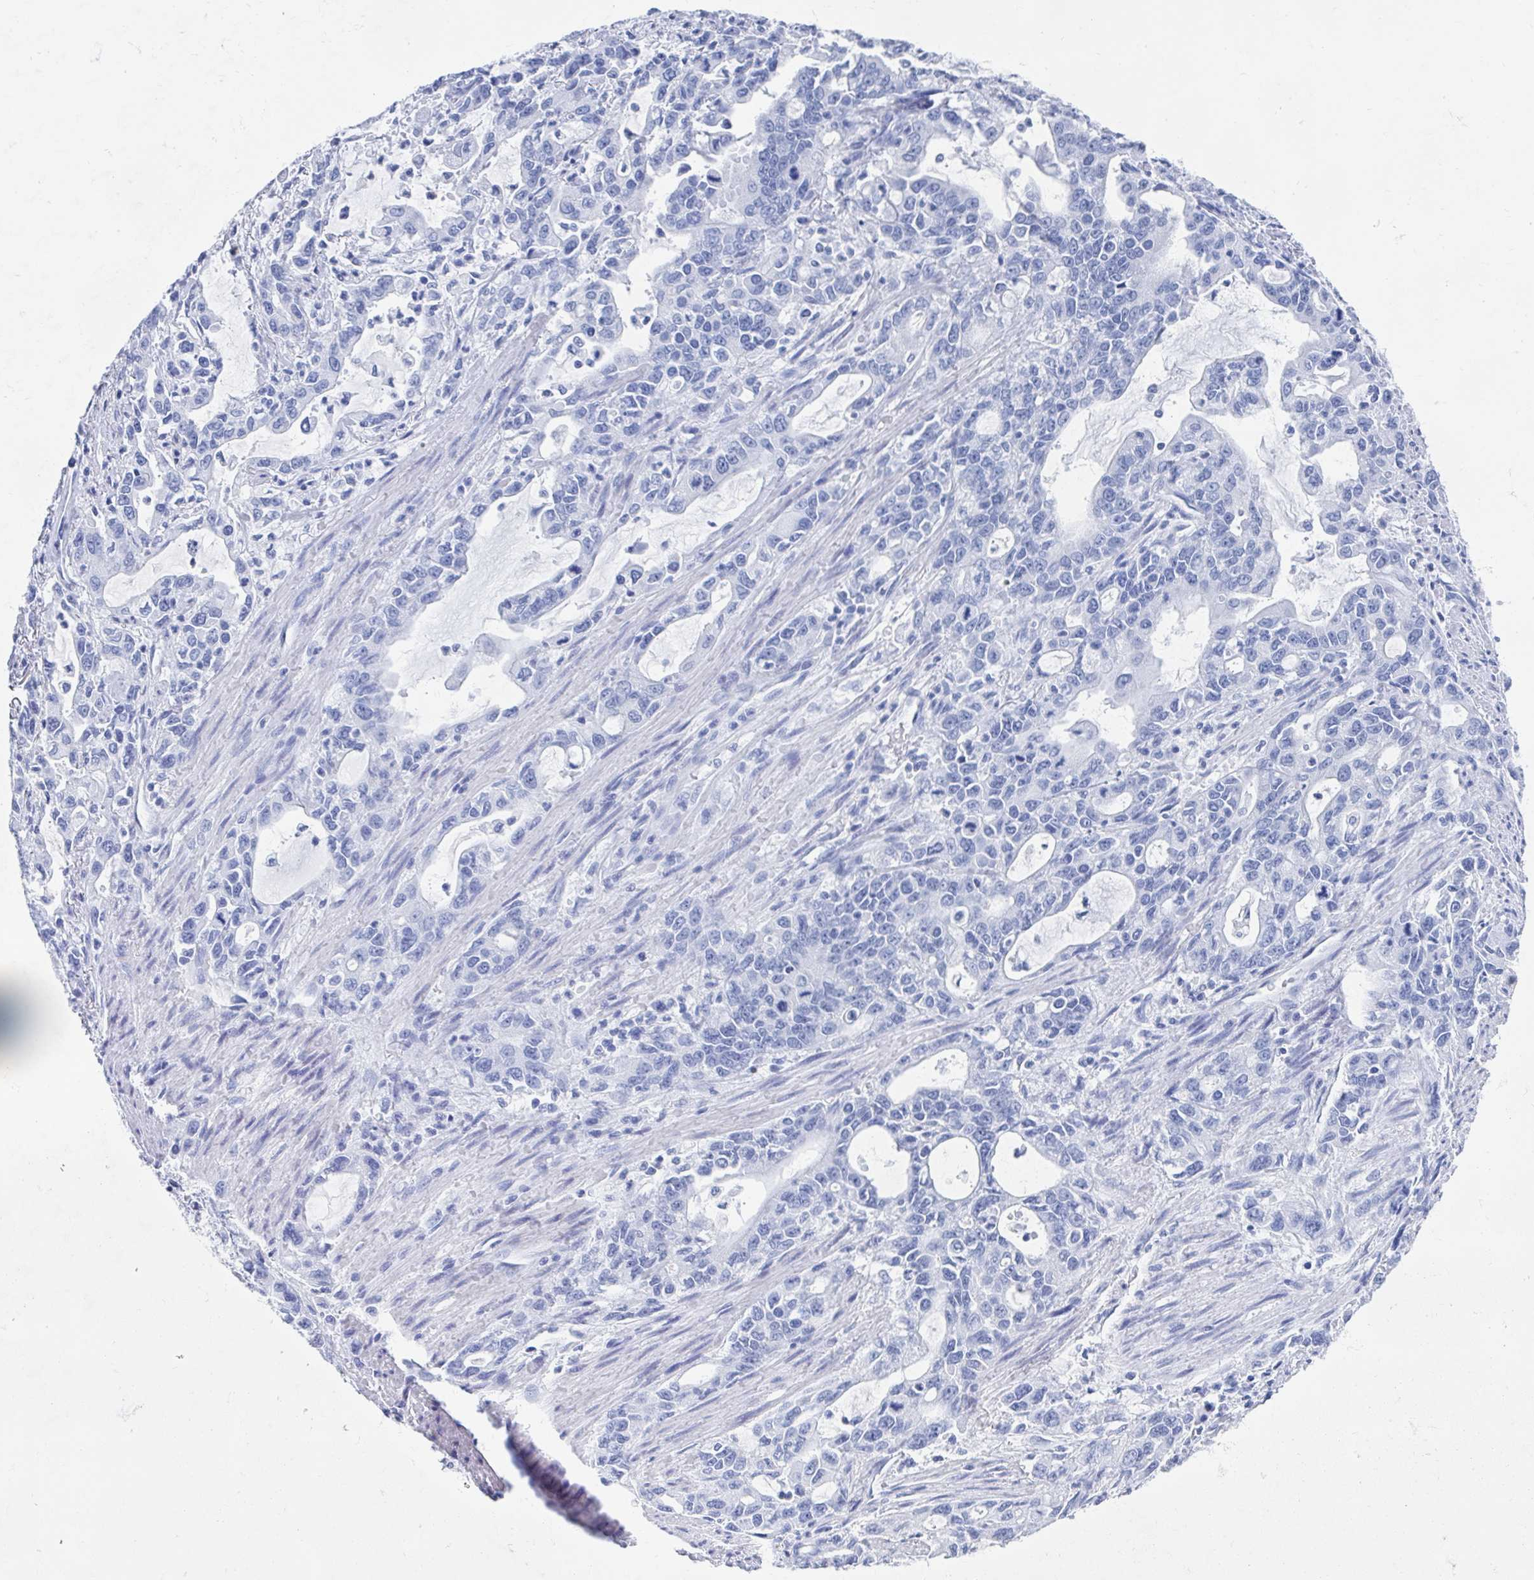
{"staining": {"intensity": "negative", "quantity": "none", "location": "none"}, "tissue": "stomach cancer", "cell_type": "Tumor cells", "image_type": "cancer", "snomed": [{"axis": "morphology", "description": "Adenocarcinoma, NOS"}, {"axis": "topography", "description": "Stomach, upper"}], "caption": "DAB immunohistochemical staining of stomach cancer exhibits no significant expression in tumor cells.", "gene": "C10orf53", "patient": {"sex": "male", "age": 85}}